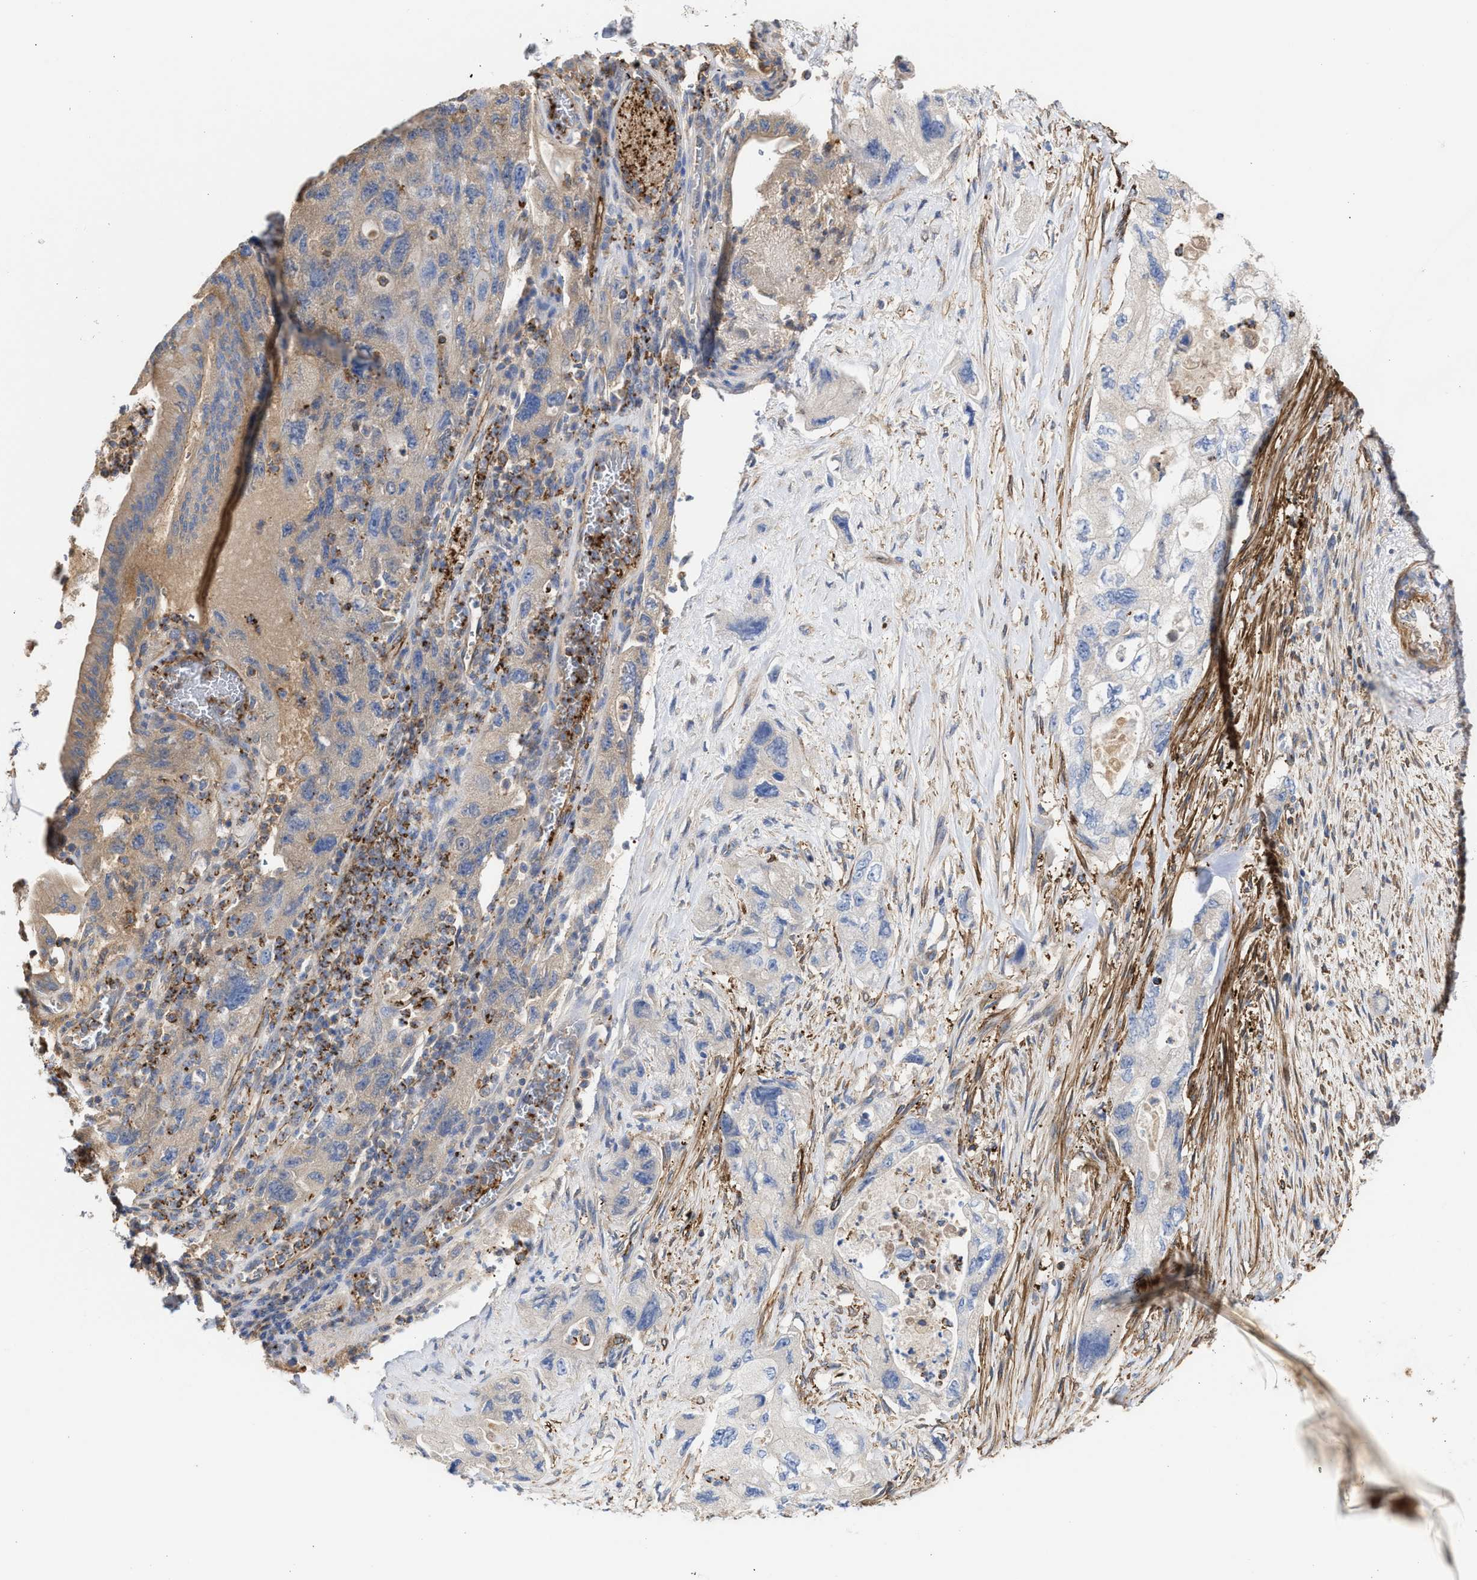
{"staining": {"intensity": "negative", "quantity": "none", "location": "none"}, "tissue": "pancreatic cancer", "cell_type": "Tumor cells", "image_type": "cancer", "snomed": [{"axis": "morphology", "description": "Adenocarcinoma, NOS"}, {"axis": "topography", "description": "Pancreas"}], "caption": "The image shows no staining of tumor cells in pancreatic adenocarcinoma. The staining was performed using DAB (3,3'-diaminobenzidine) to visualize the protein expression in brown, while the nuclei were stained in blue with hematoxylin (Magnification: 20x).", "gene": "HS3ST5", "patient": {"sex": "female", "age": 73}}